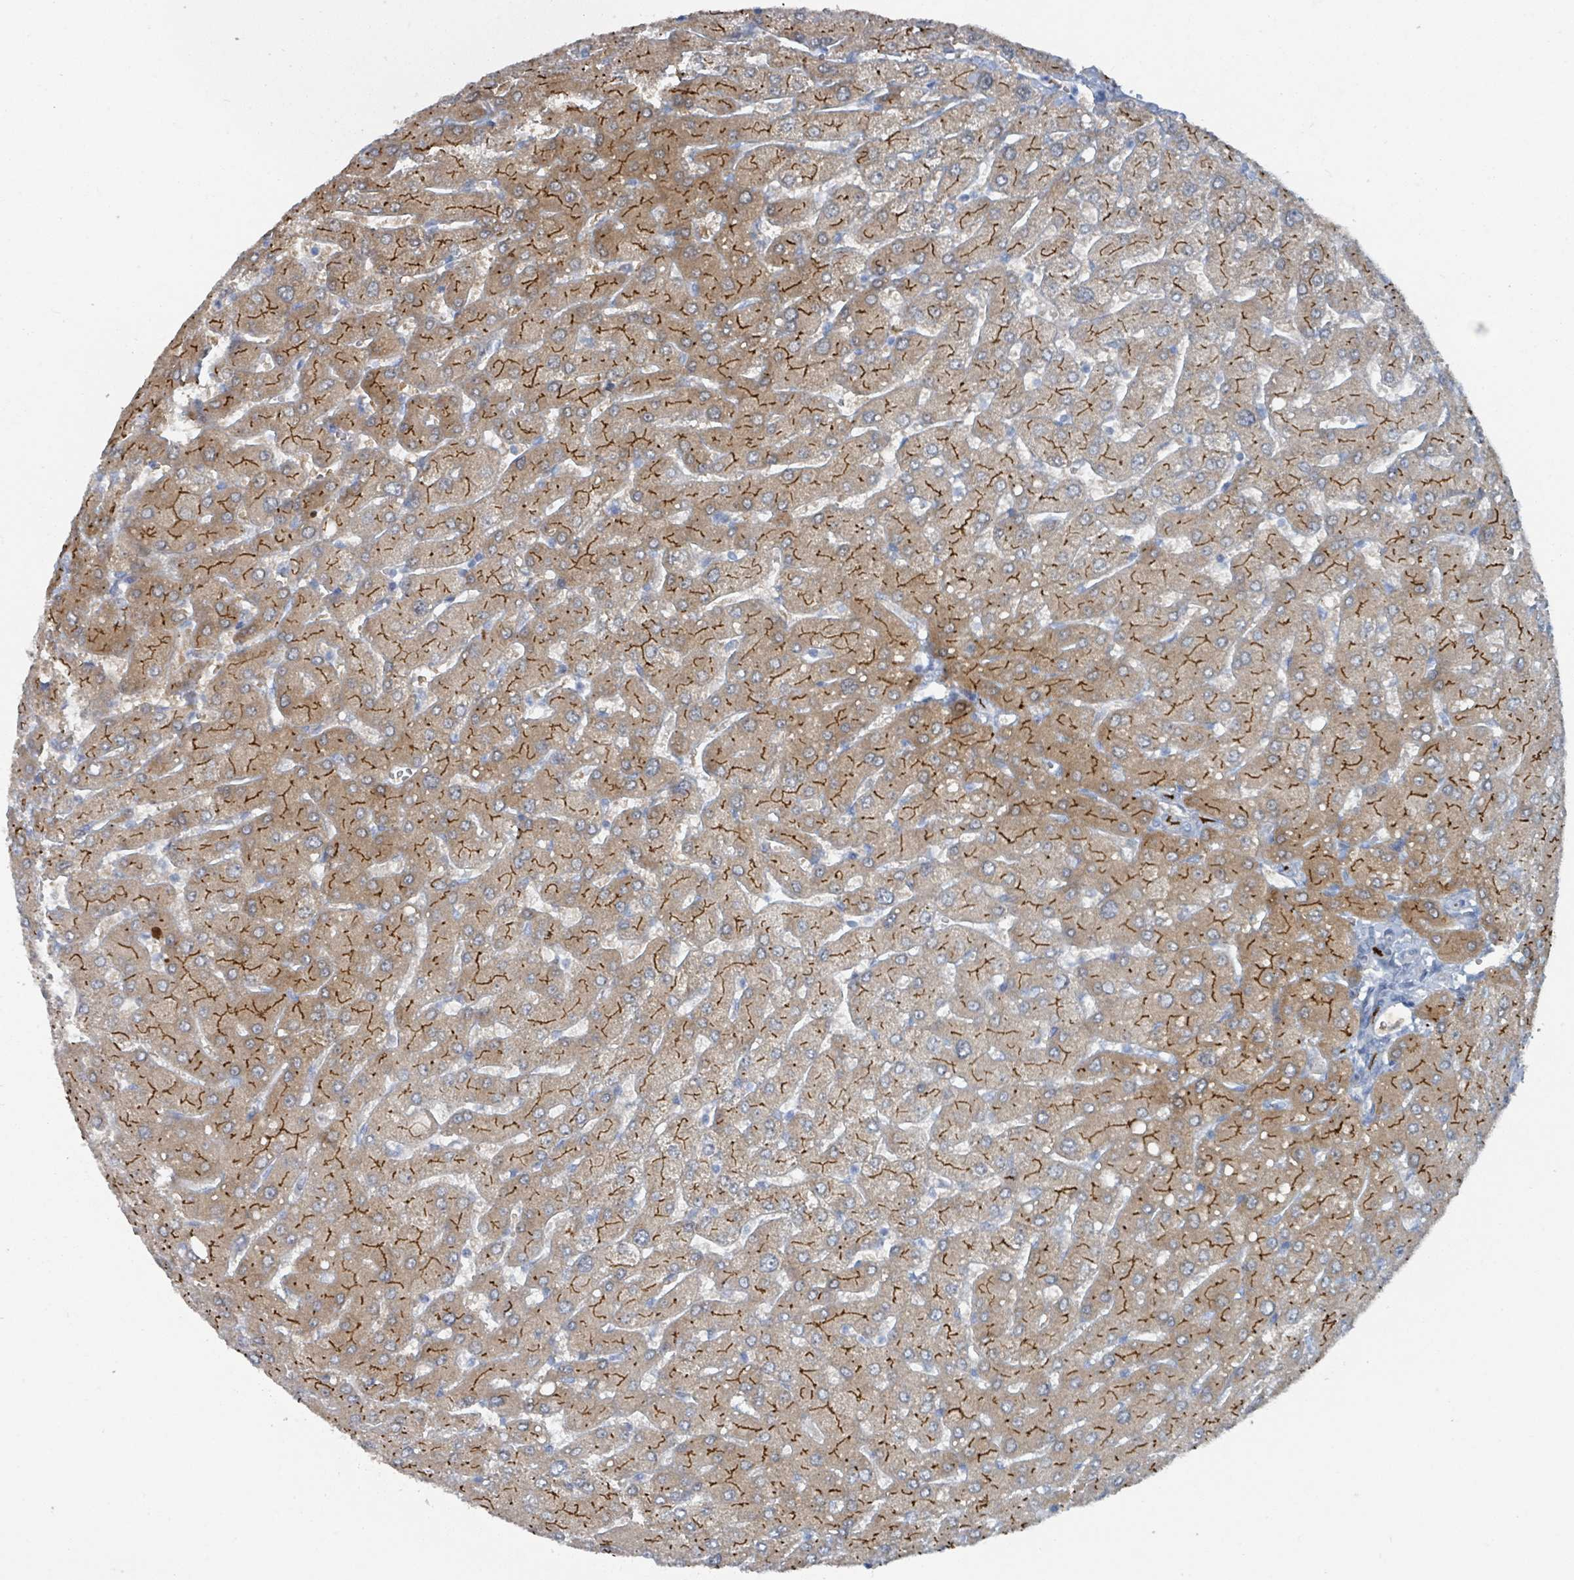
{"staining": {"intensity": "moderate", "quantity": "25%-75%", "location": "cytoplasmic/membranous"}, "tissue": "liver", "cell_type": "Cholangiocytes", "image_type": "normal", "snomed": [{"axis": "morphology", "description": "Normal tissue, NOS"}, {"axis": "topography", "description": "Liver"}], "caption": "The immunohistochemical stain shows moderate cytoplasmic/membranous expression in cholangiocytes of normal liver.", "gene": "GAMT", "patient": {"sex": "male", "age": 55}}